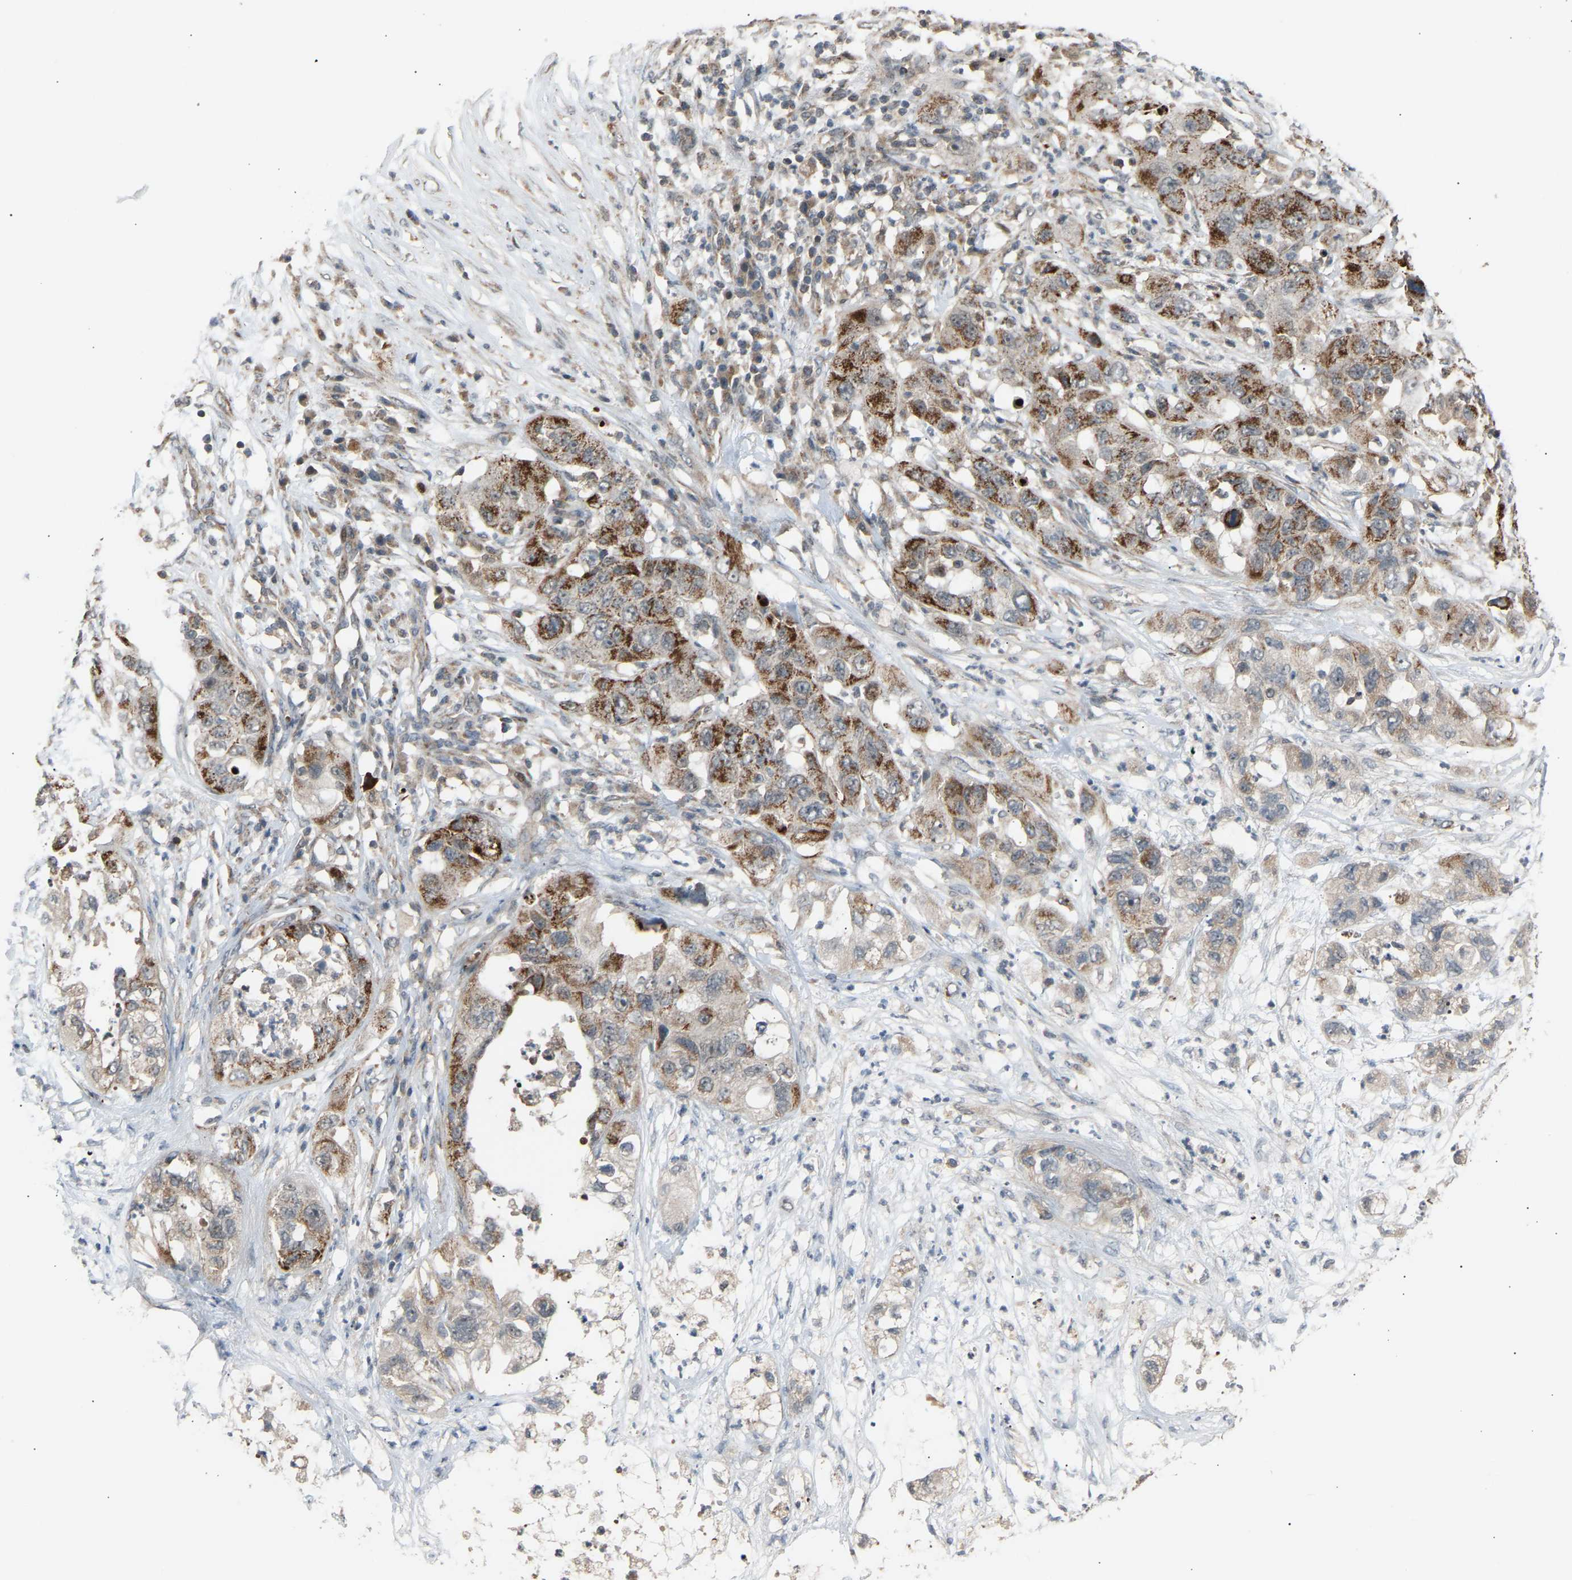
{"staining": {"intensity": "strong", "quantity": "25%-75%", "location": "cytoplasmic/membranous"}, "tissue": "pancreatic cancer", "cell_type": "Tumor cells", "image_type": "cancer", "snomed": [{"axis": "morphology", "description": "Adenocarcinoma, NOS"}, {"axis": "topography", "description": "Pancreas"}], "caption": "Strong cytoplasmic/membranous expression for a protein is present in about 25%-75% of tumor cells of pancreatic adenocarcinoma using IHC.", "gene": "SLIRP", "patient": {"sex": "female", "age": 78}}